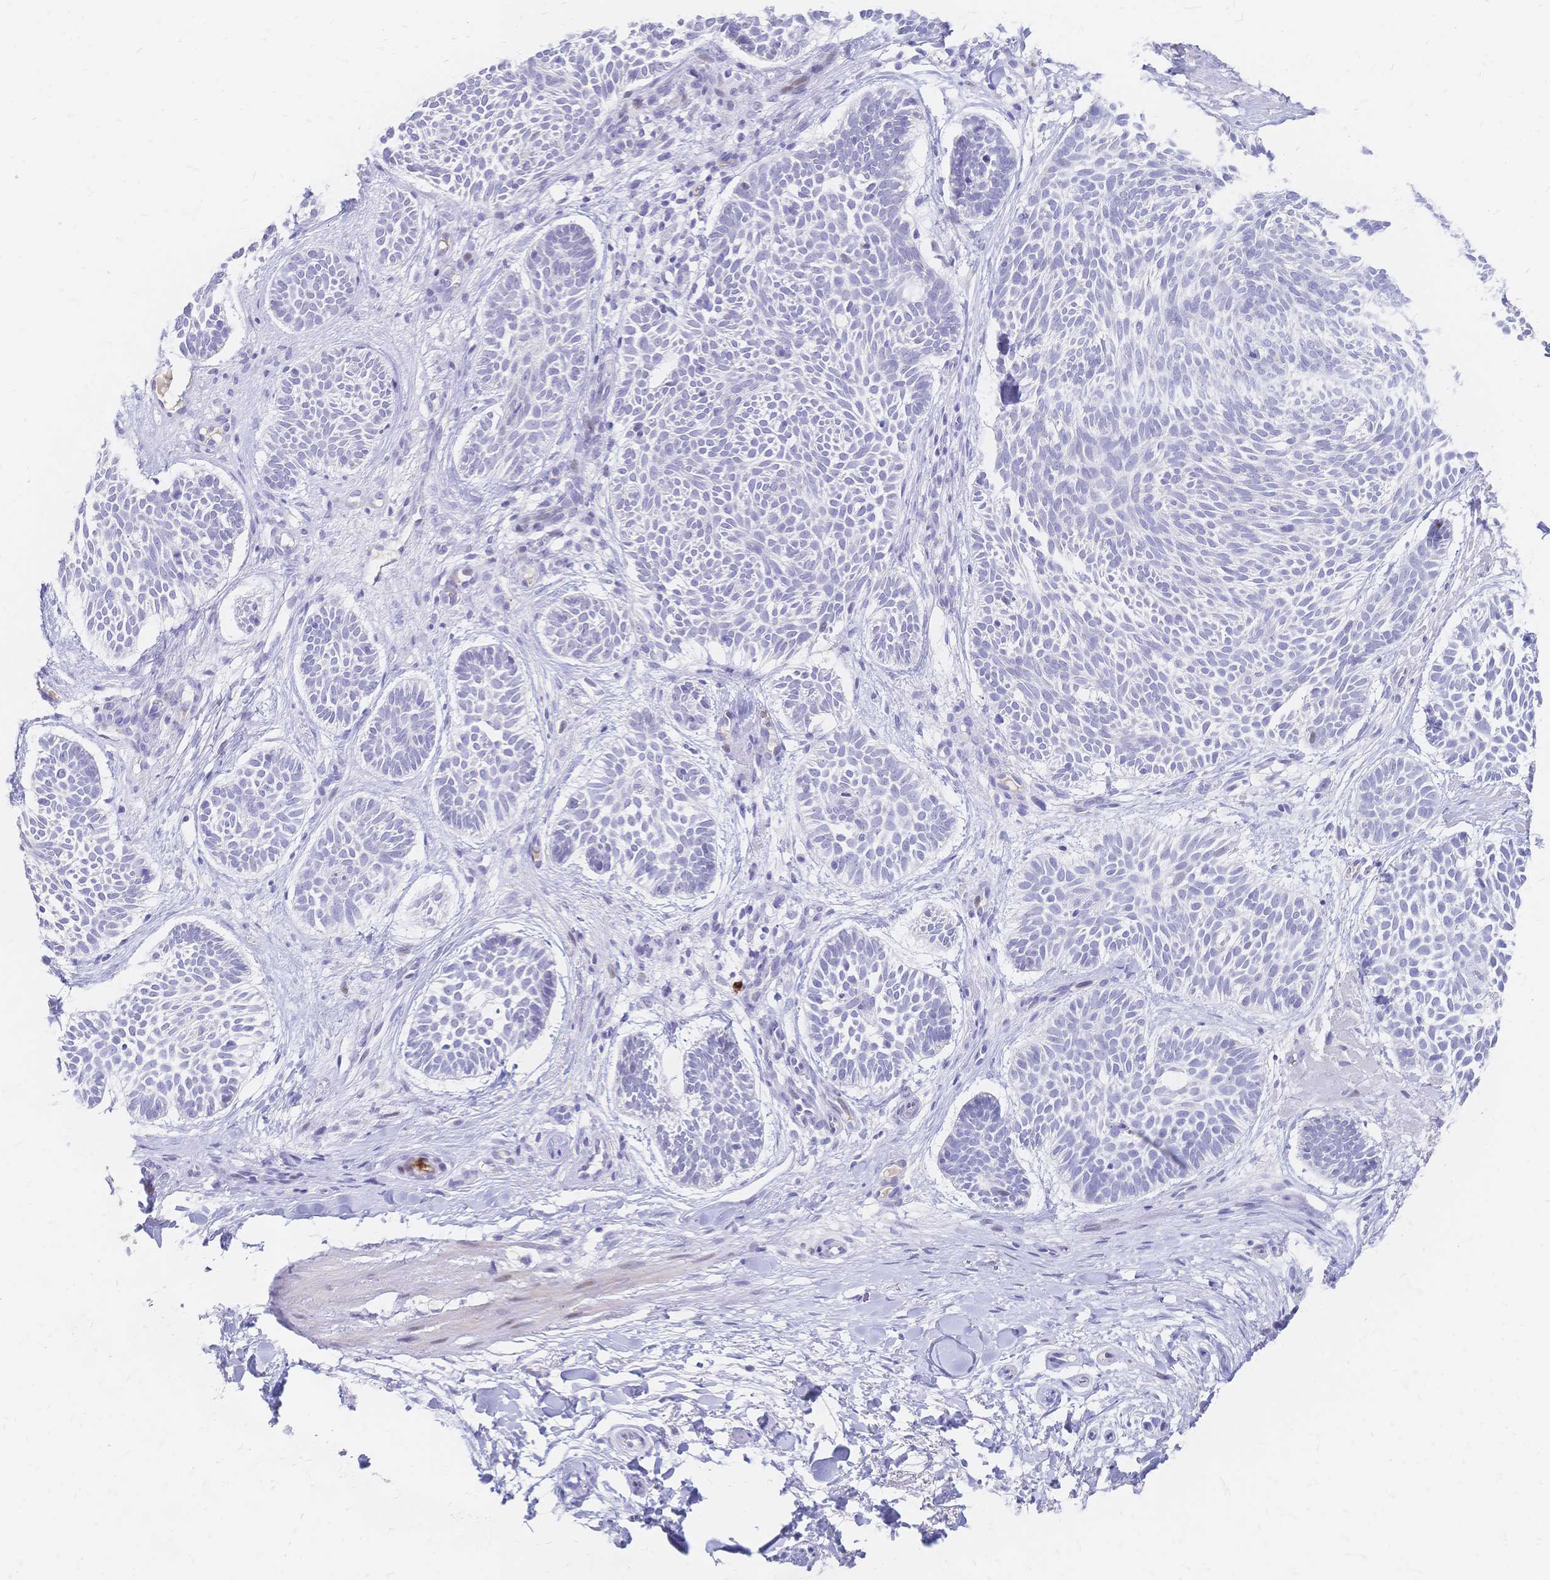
{"staining": {"intensity": "negative", "quantity": "none", "location": "none"}, "tissue": "skin cancer", "cell_type": "Tumor cells", "image_type": "cancer", "snomed": [{"axis": "morphology", "description": "Basal cell carcinoma"}, {"axis": "topography", "description": "Skin"}], "caption": "DAB (3,3'-diaminobenzidine) immunohistochemical staining of basal cell carcinoma (skin) displays no significant positivity in tumor cells.", "gene": "PSORS1C2", "patient": {"sex": "male", "age": 89}}